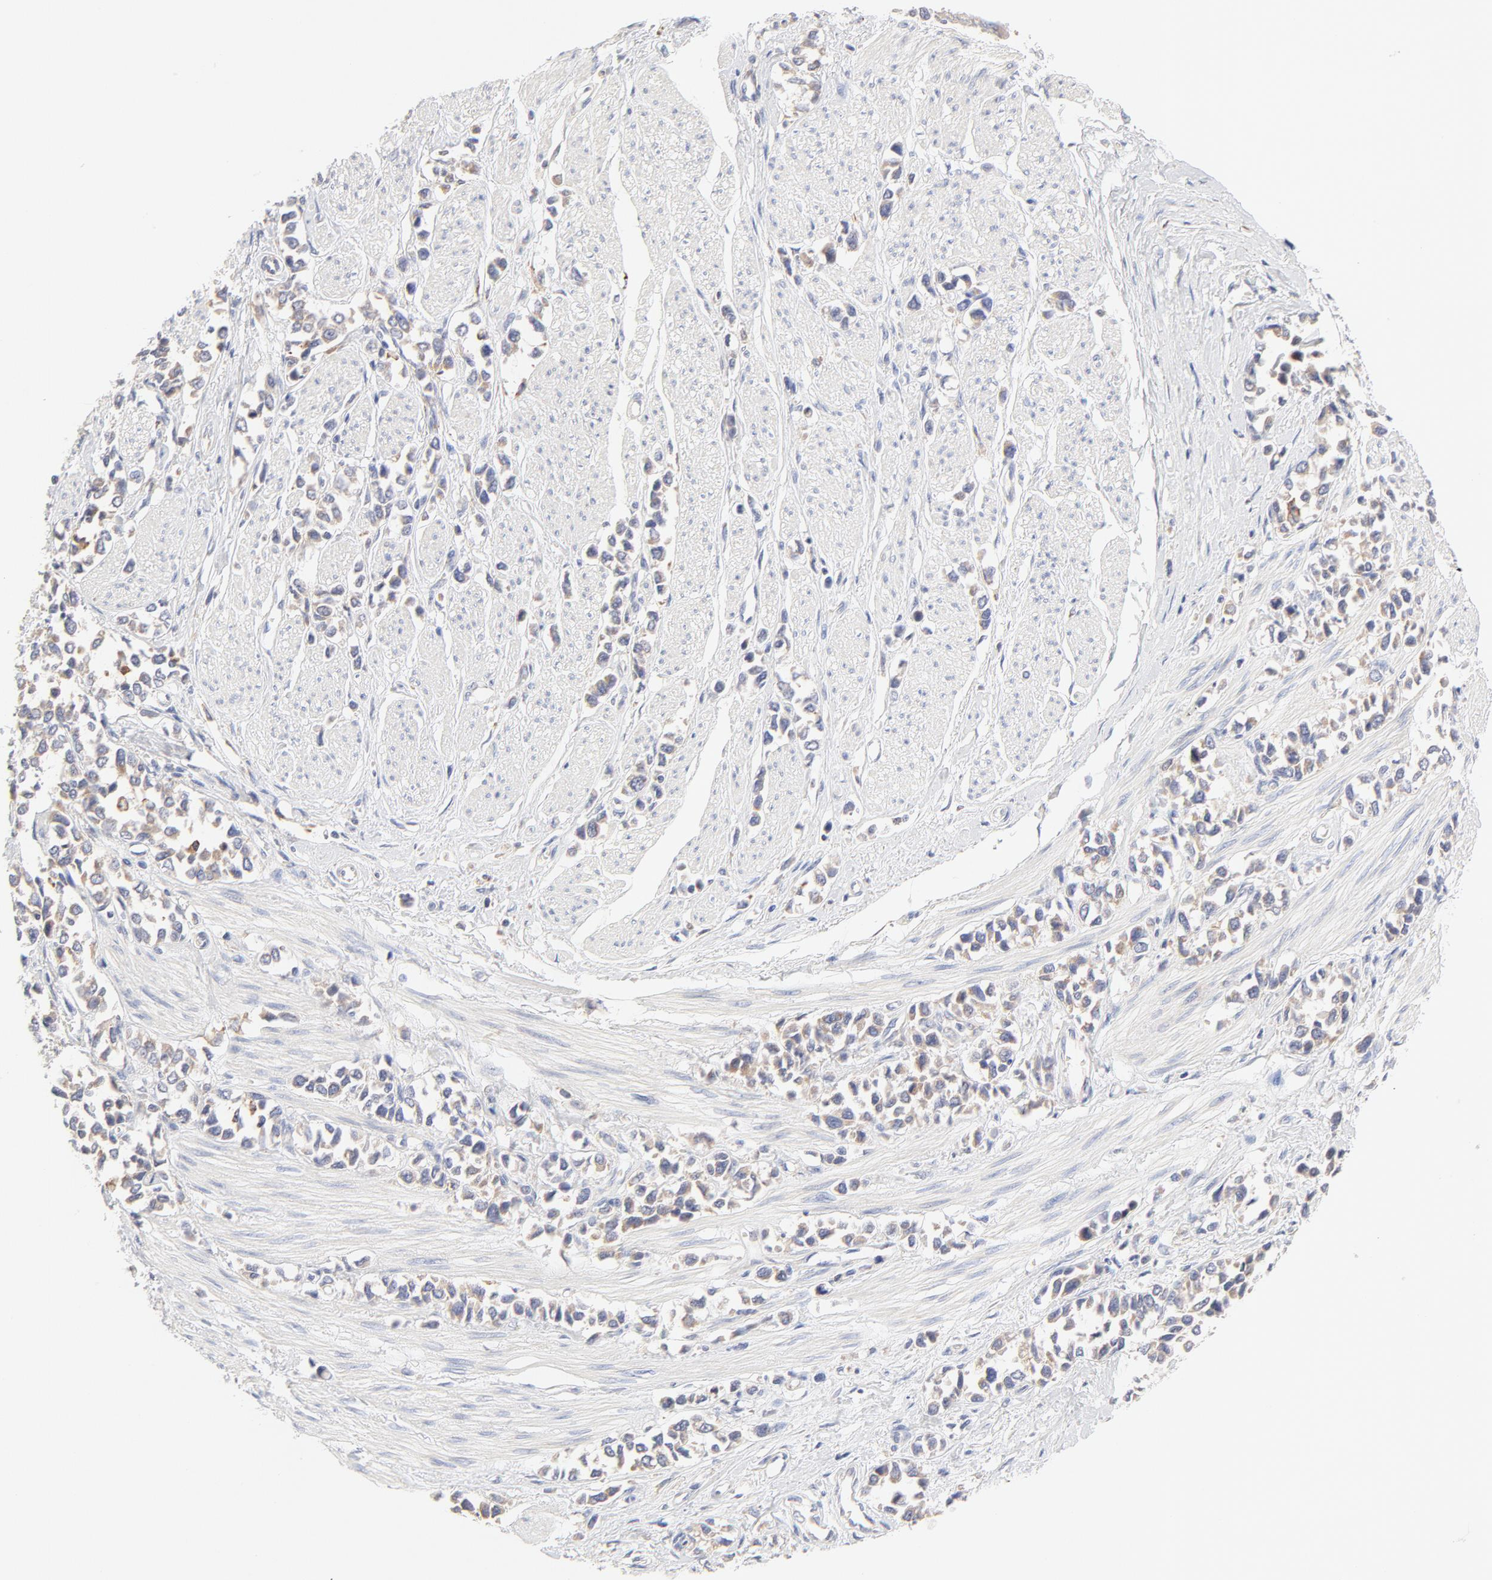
{"staining": {"intensity": "weak", "quantity": "25%-75%", "location": "cytoplasmic/membranous"}, "tissue": "stomach cancer", "cell_type": "Tumor cells", "image_type": "cancer", "snomed": [{"axis": "morphology", "description": "Adenocarcinoma, NOS"}, {"axis": "topography", "description": "Stomach, upper"}], "caption": "Immunohistochemistry (DAB (3,3'-diaminobenzidine)) staining of stomach cancer exhibits weak cytoplasmic/membranous protein staining in approximately 25%-75% of tumor cells.", "gene": "MTERF2", "patient": {"sex": "male", "age": 76}}